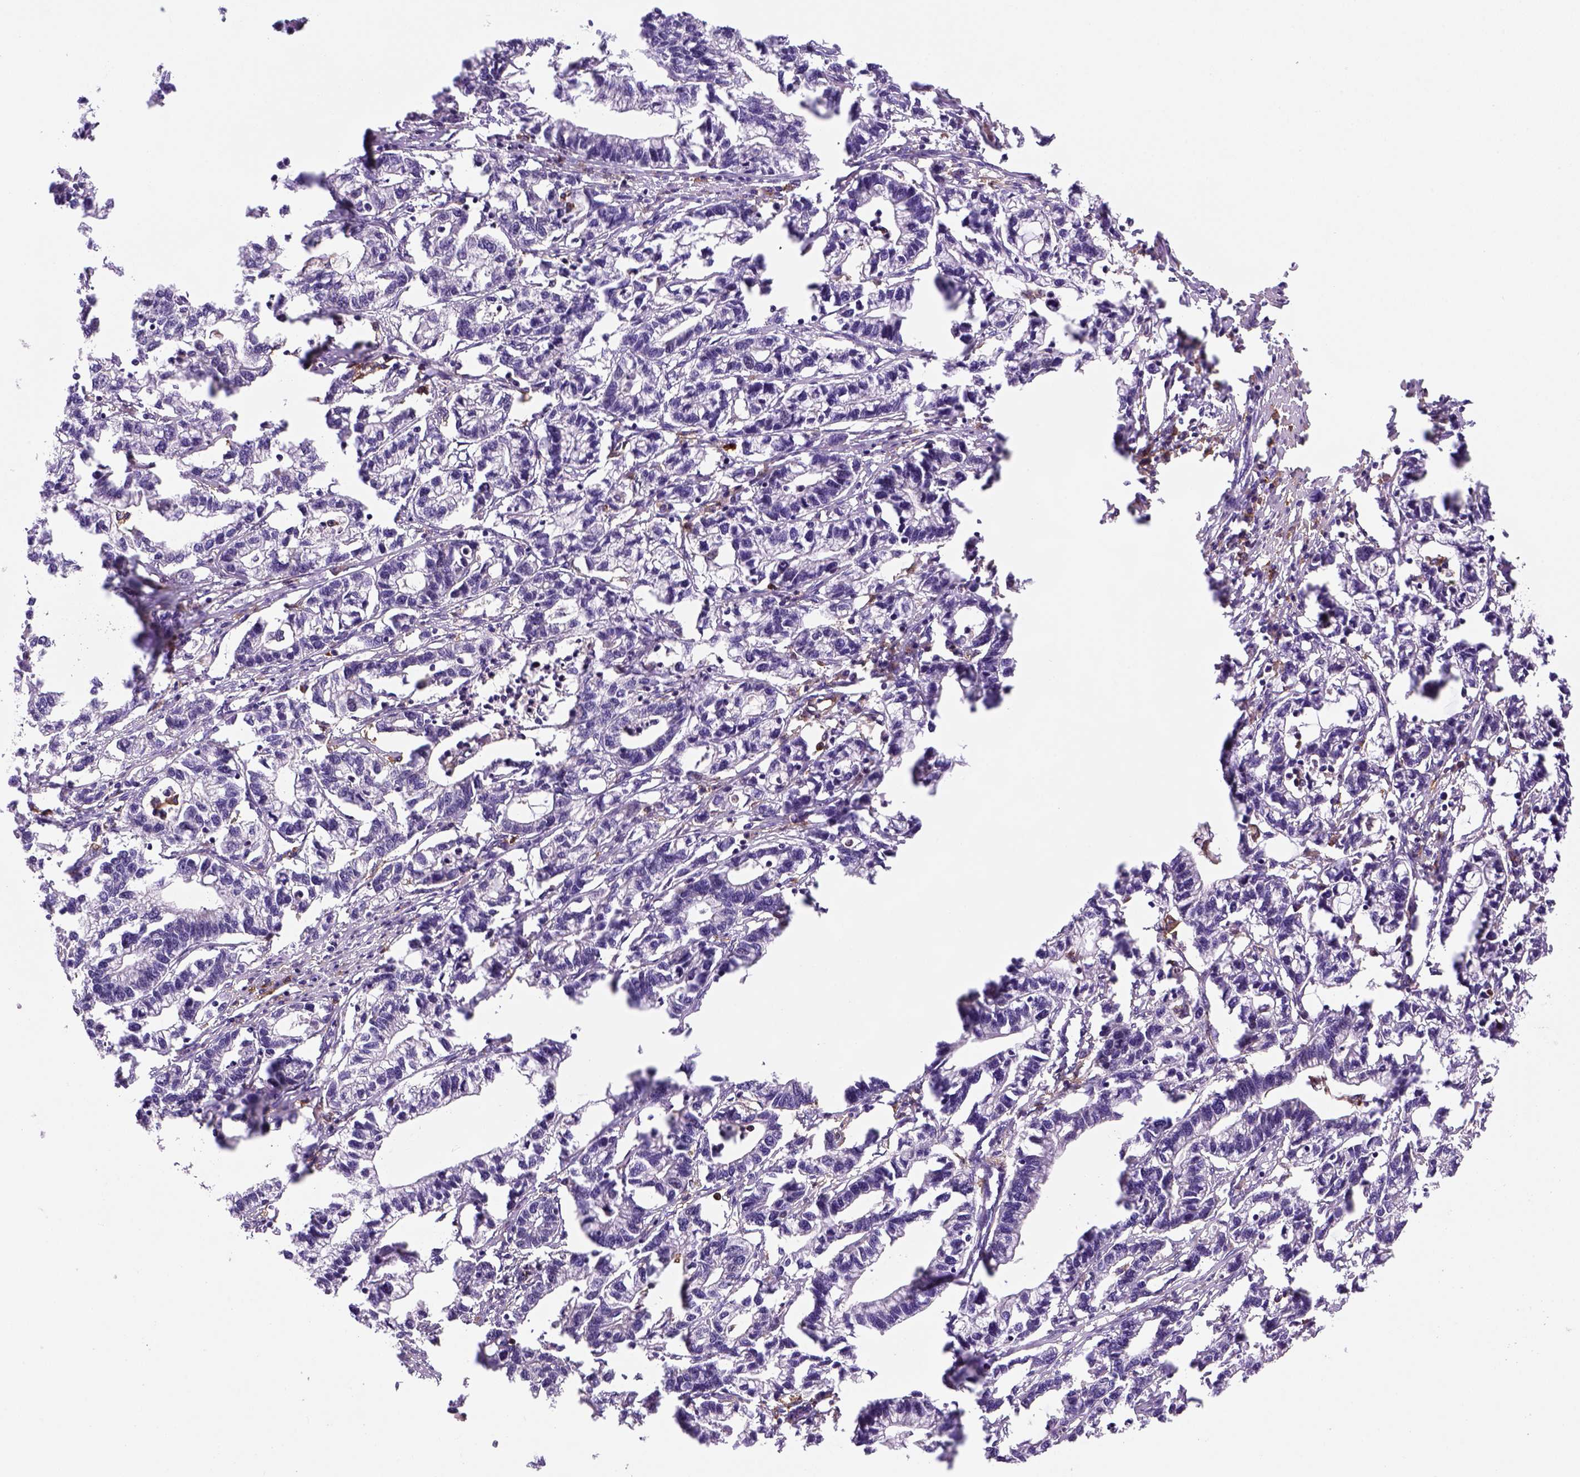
{"staining": {"intensity": "negative", "quantity": "none", "location": "none"}, "tissue": "stomach cancer", "cell_type": "Tumor cells", "image_type": "cancer", "snomed": [{"axis": "morphology", "description": "Adenocarcinoma, NOS"}, {"axis": "topography", "description": "Stomach"}], "caption": "This is an IHC photomicrograph of stomach adenocarcinoma. There is no positivity in tumor cells.", "gene": "CD14", "patient": {"sex": "male", "age": 83}}